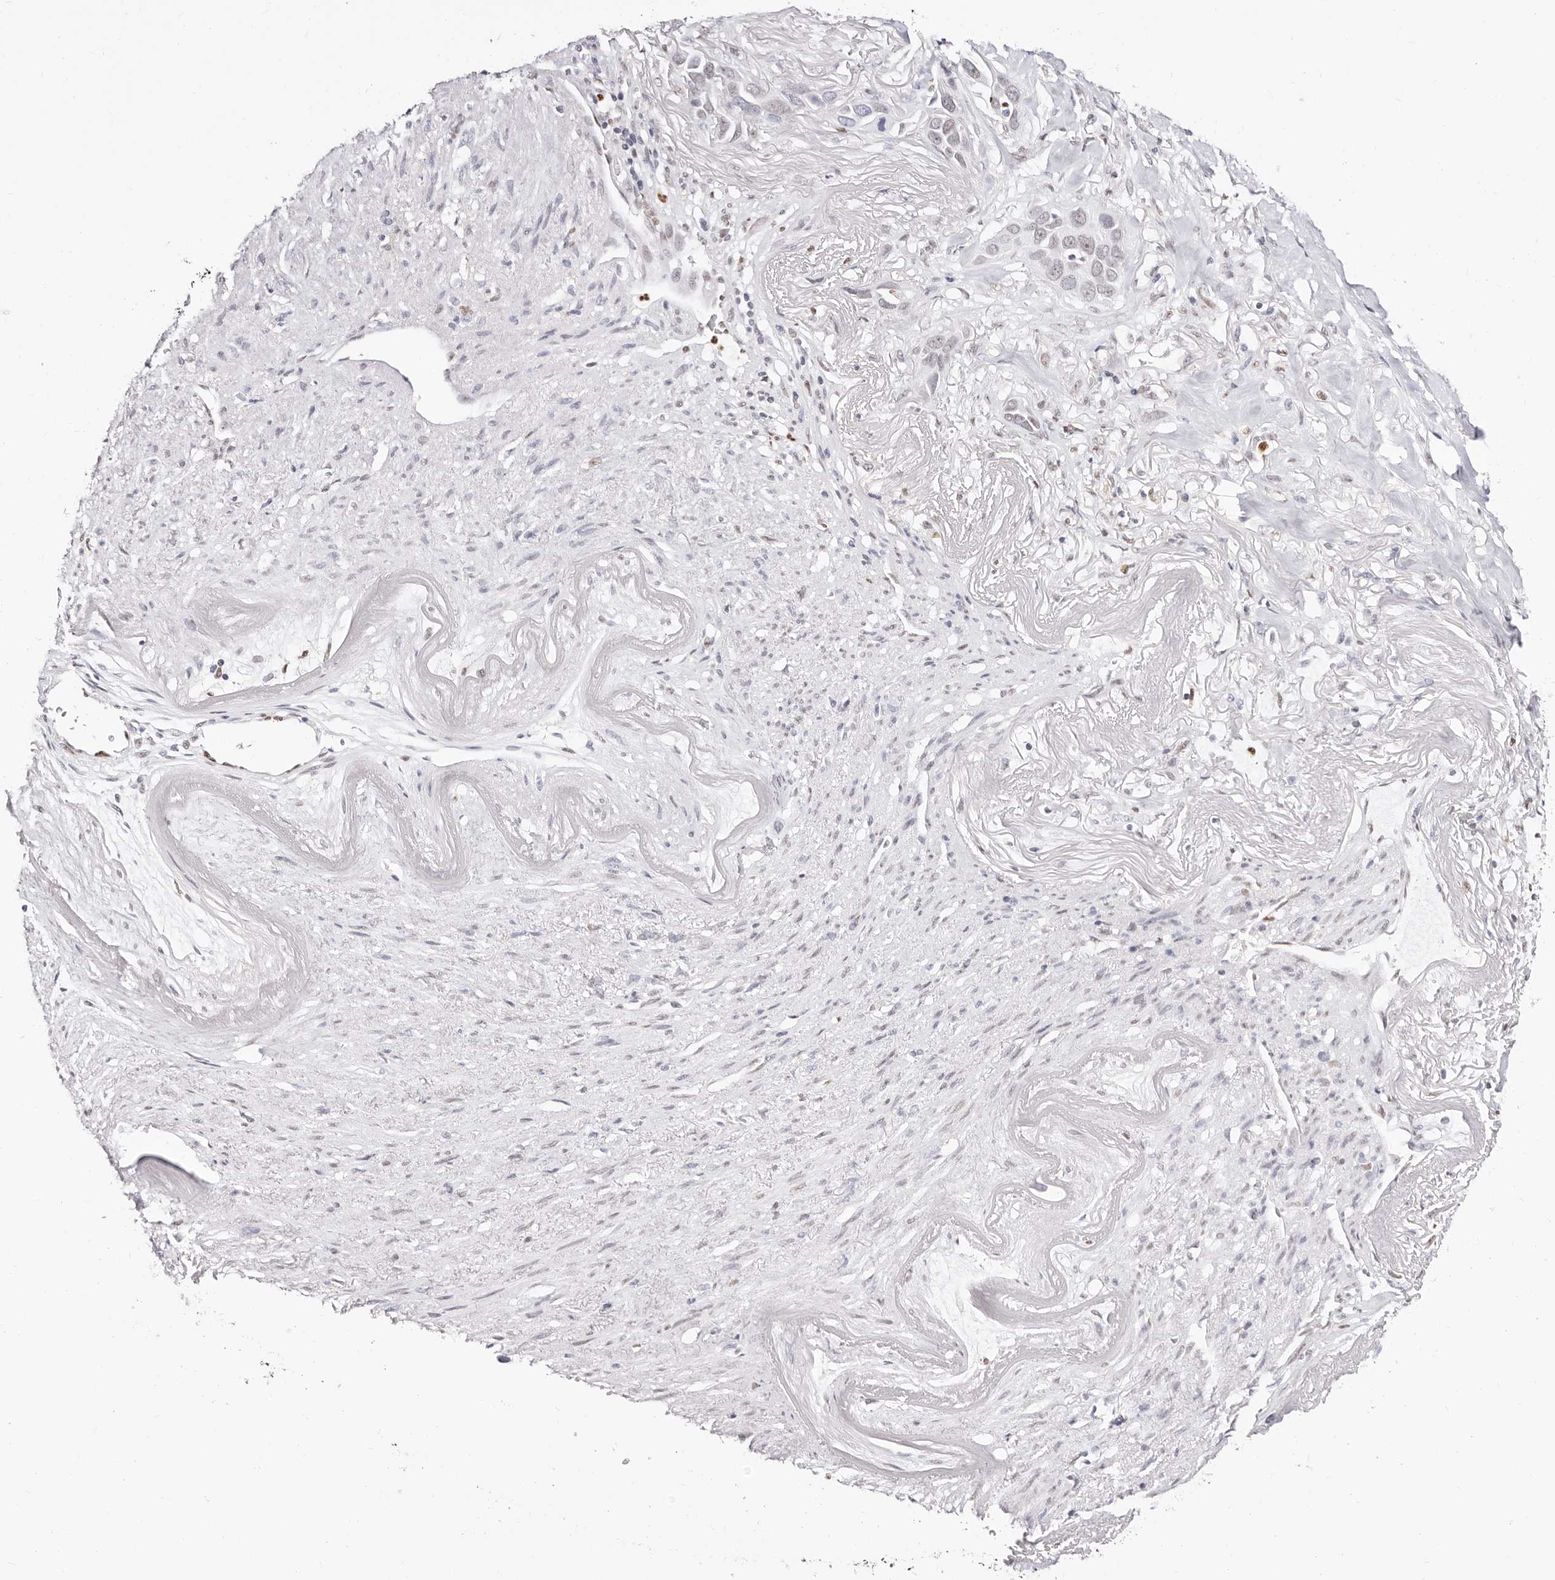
{"staining": {"intensity": "weak", "quantity": "<25%", "location": "nuclear"}, "tissue": "pancreatic cancer", "cell_type": "Tumor cells", "image_type": "cancer", "snomed": [{"axis": "morphology", "description": "Adenocarcinoma, NOS"}, {"axis": "topography", "description": "Pancreas"}], "caption": "Adenocarcinoma (pancreatic) stained for a protein using immunohistochemistry shows no staining tumor cells.", "gene": "TKT", "patient": {"sex": "female", "age": 60}}